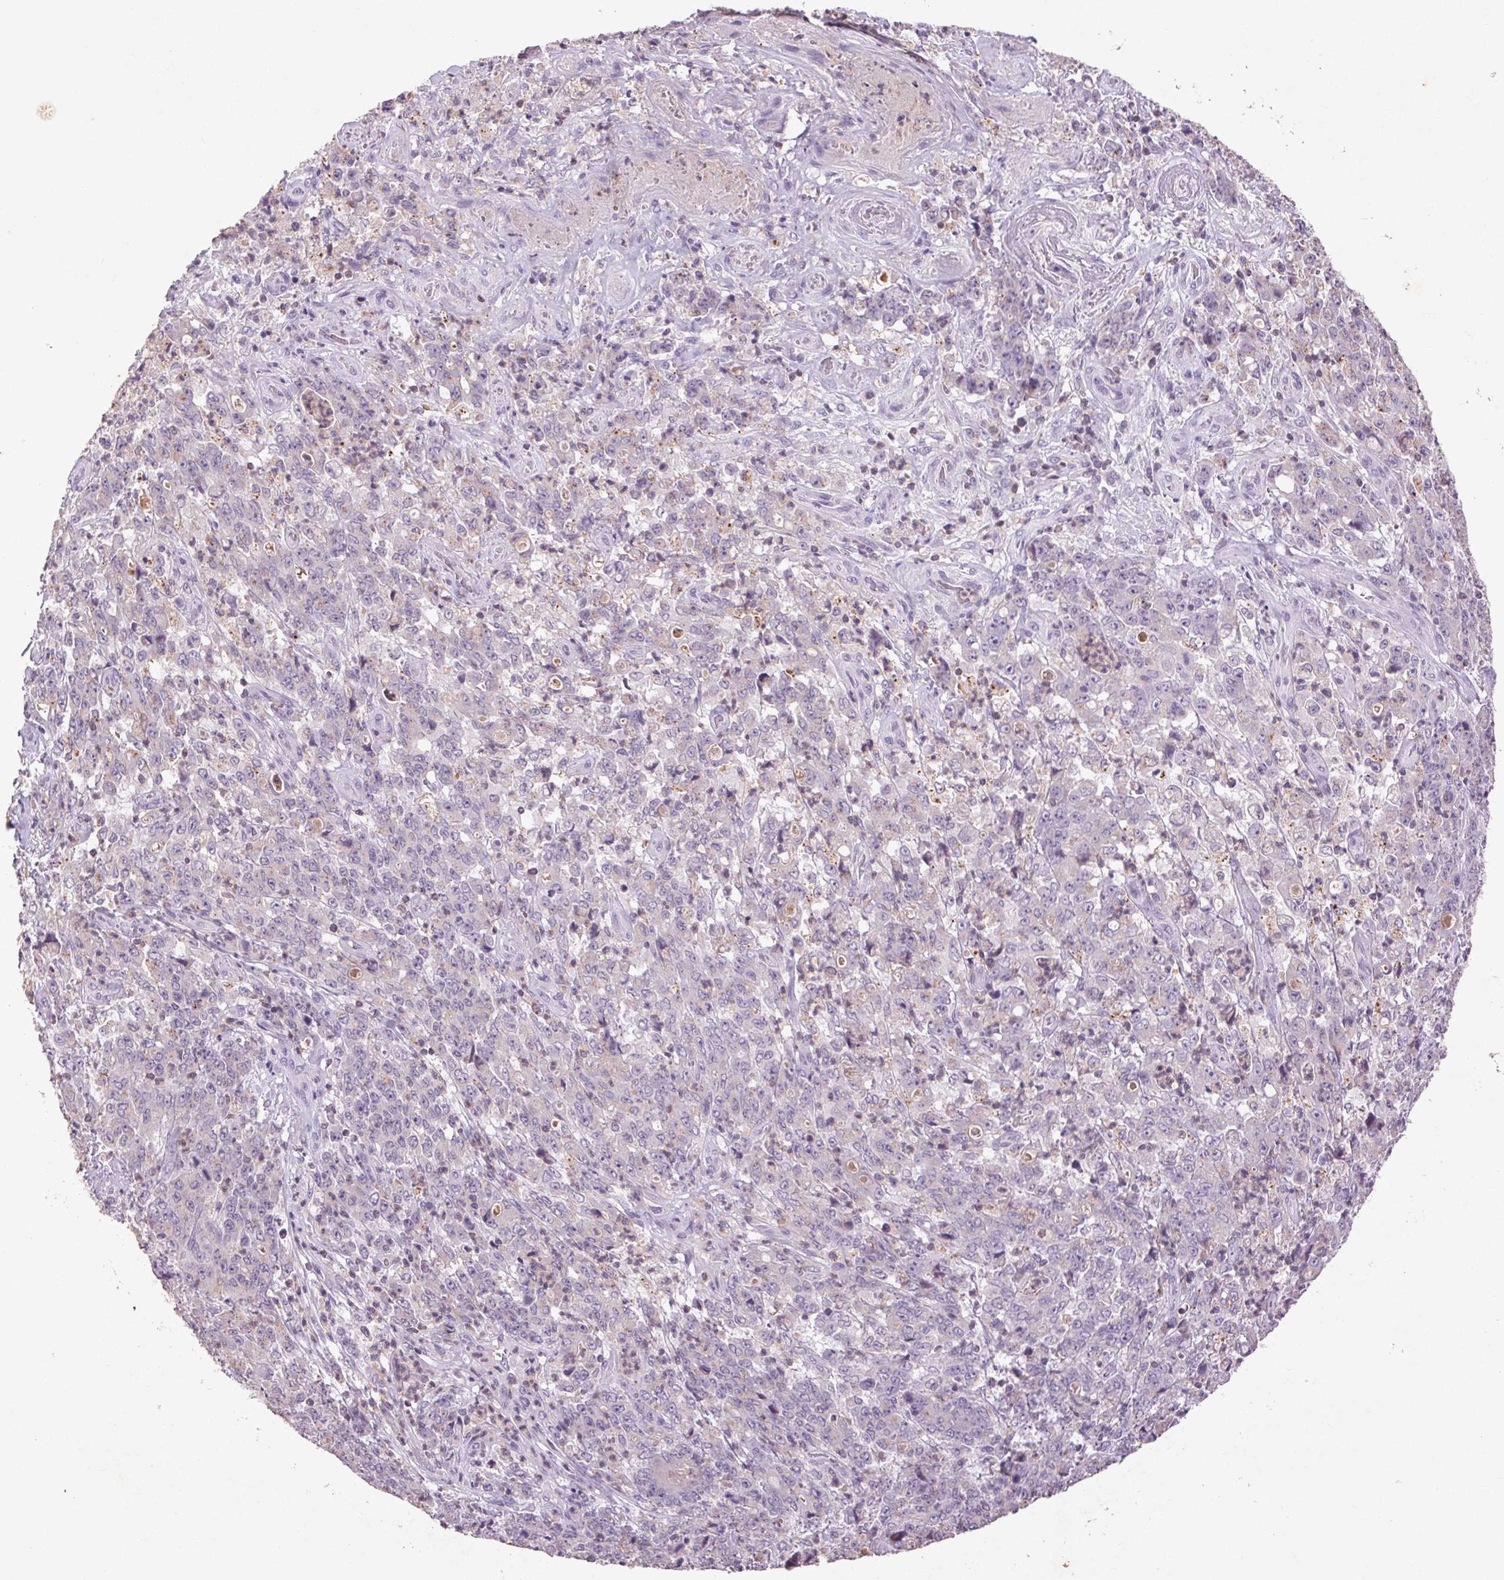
{"staining": {"intensity": "negative", "quantity": "none", "location": "none"}, "tissue": "stomach cancer", "cell_type": "Tumor cells", "image_type": "cancer", "snomed": [{"axis": "morphology", "description": "Adenocarcinoma, NOS"}, {"axis": "topography", "description": "Stomach, lower"}], "caption": "This is an immunohistochemistry (IHC) image of human stomach cancer (adenocarcinoma). There is no positivity in tumor cells.", "gene": "FNDC7", "patient": {"sex": "female", "age": 71}}